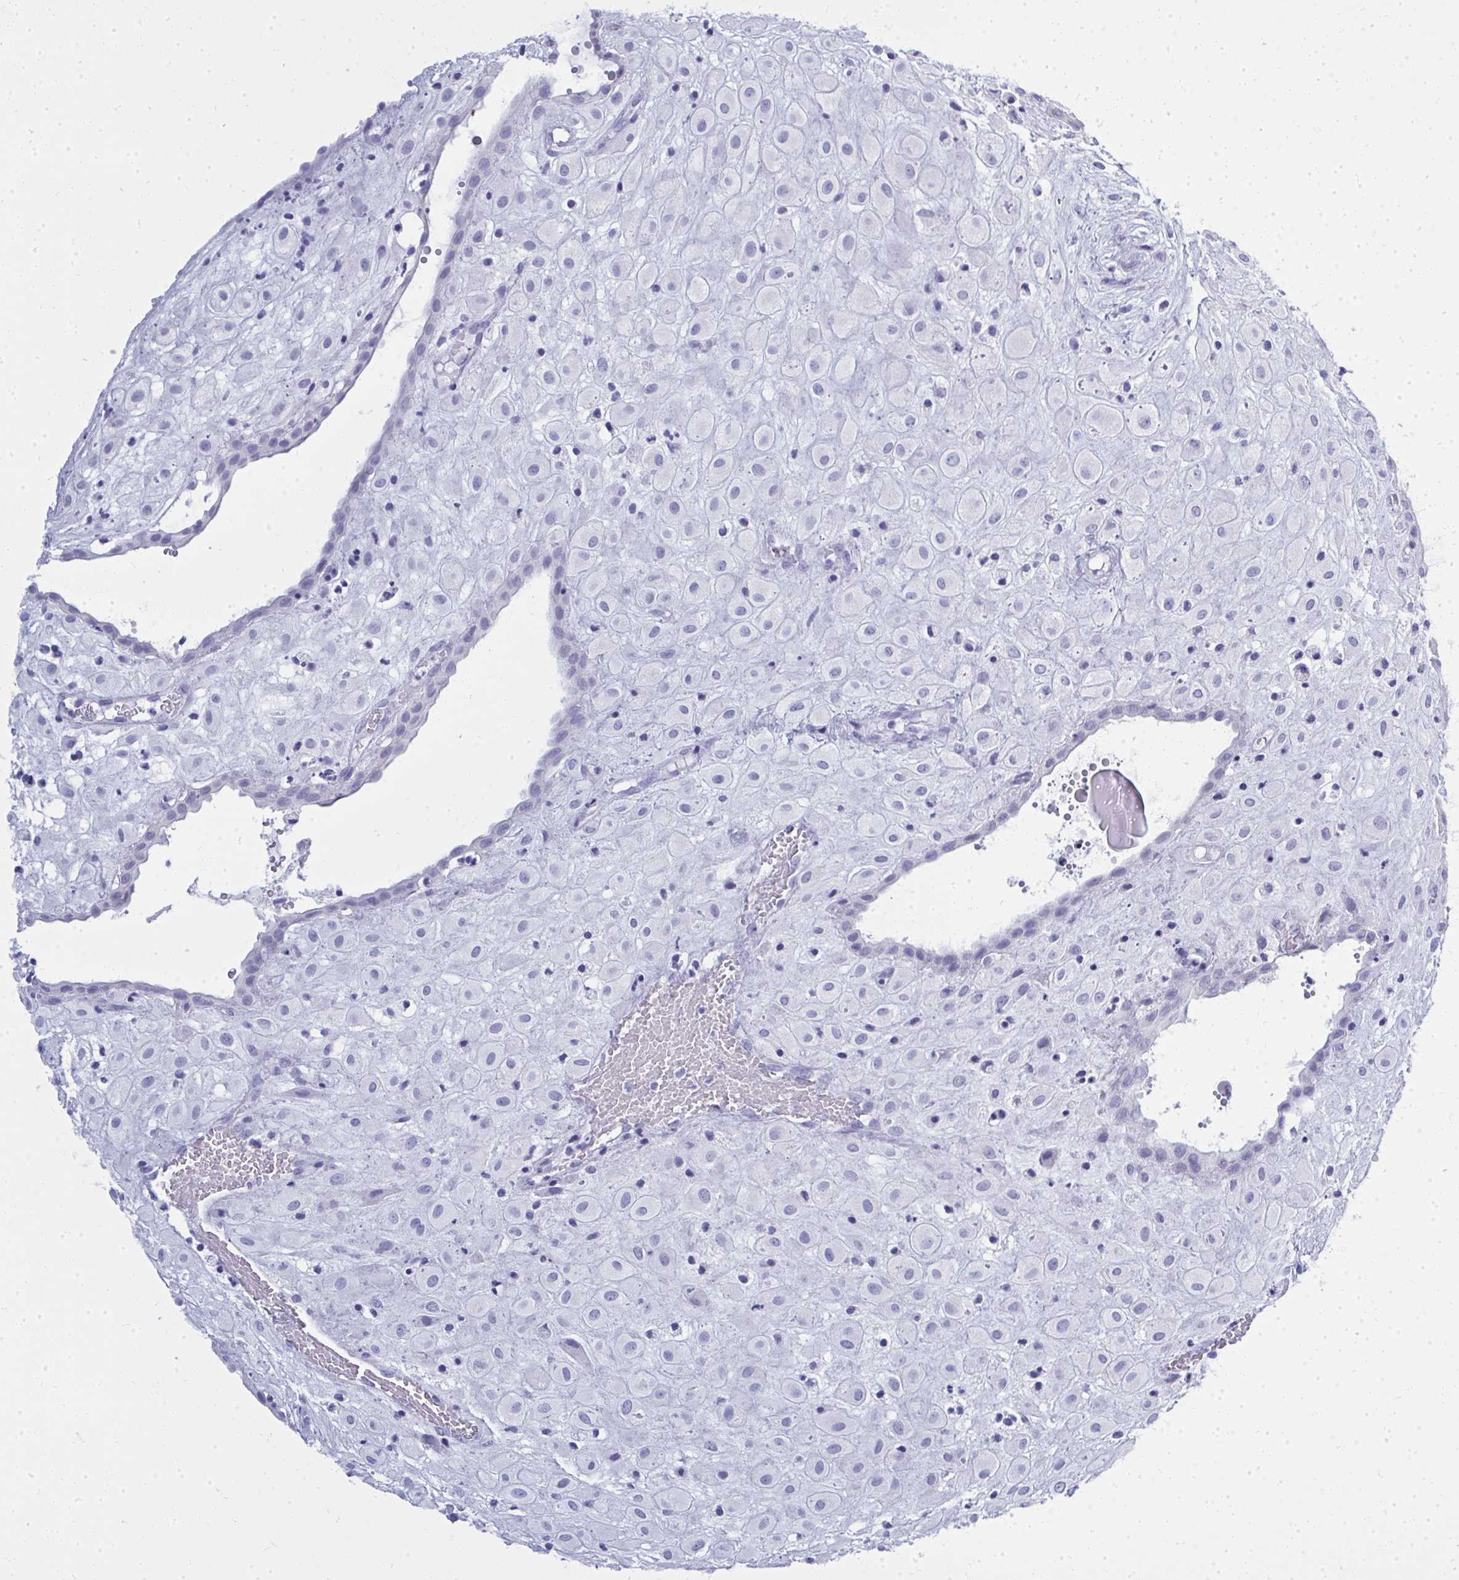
{"staining": {"intensity": "negative", "quantity": "none", "location": "none"}, "tissue": "placenta", "cell_type": "Decidual cells", "image_type": "normal", "snomed": [{"axis": "morphology", "description": "Normal tissue, NOS"}, {"axis": "topography", "description": "Placenta"}], "caption": "An IHC histopathology image of benign placenta is shown. There is no staining in decidual cells of placenta.", "gene": "QDPR", "patient": {"sex": "female", "age": 24}}